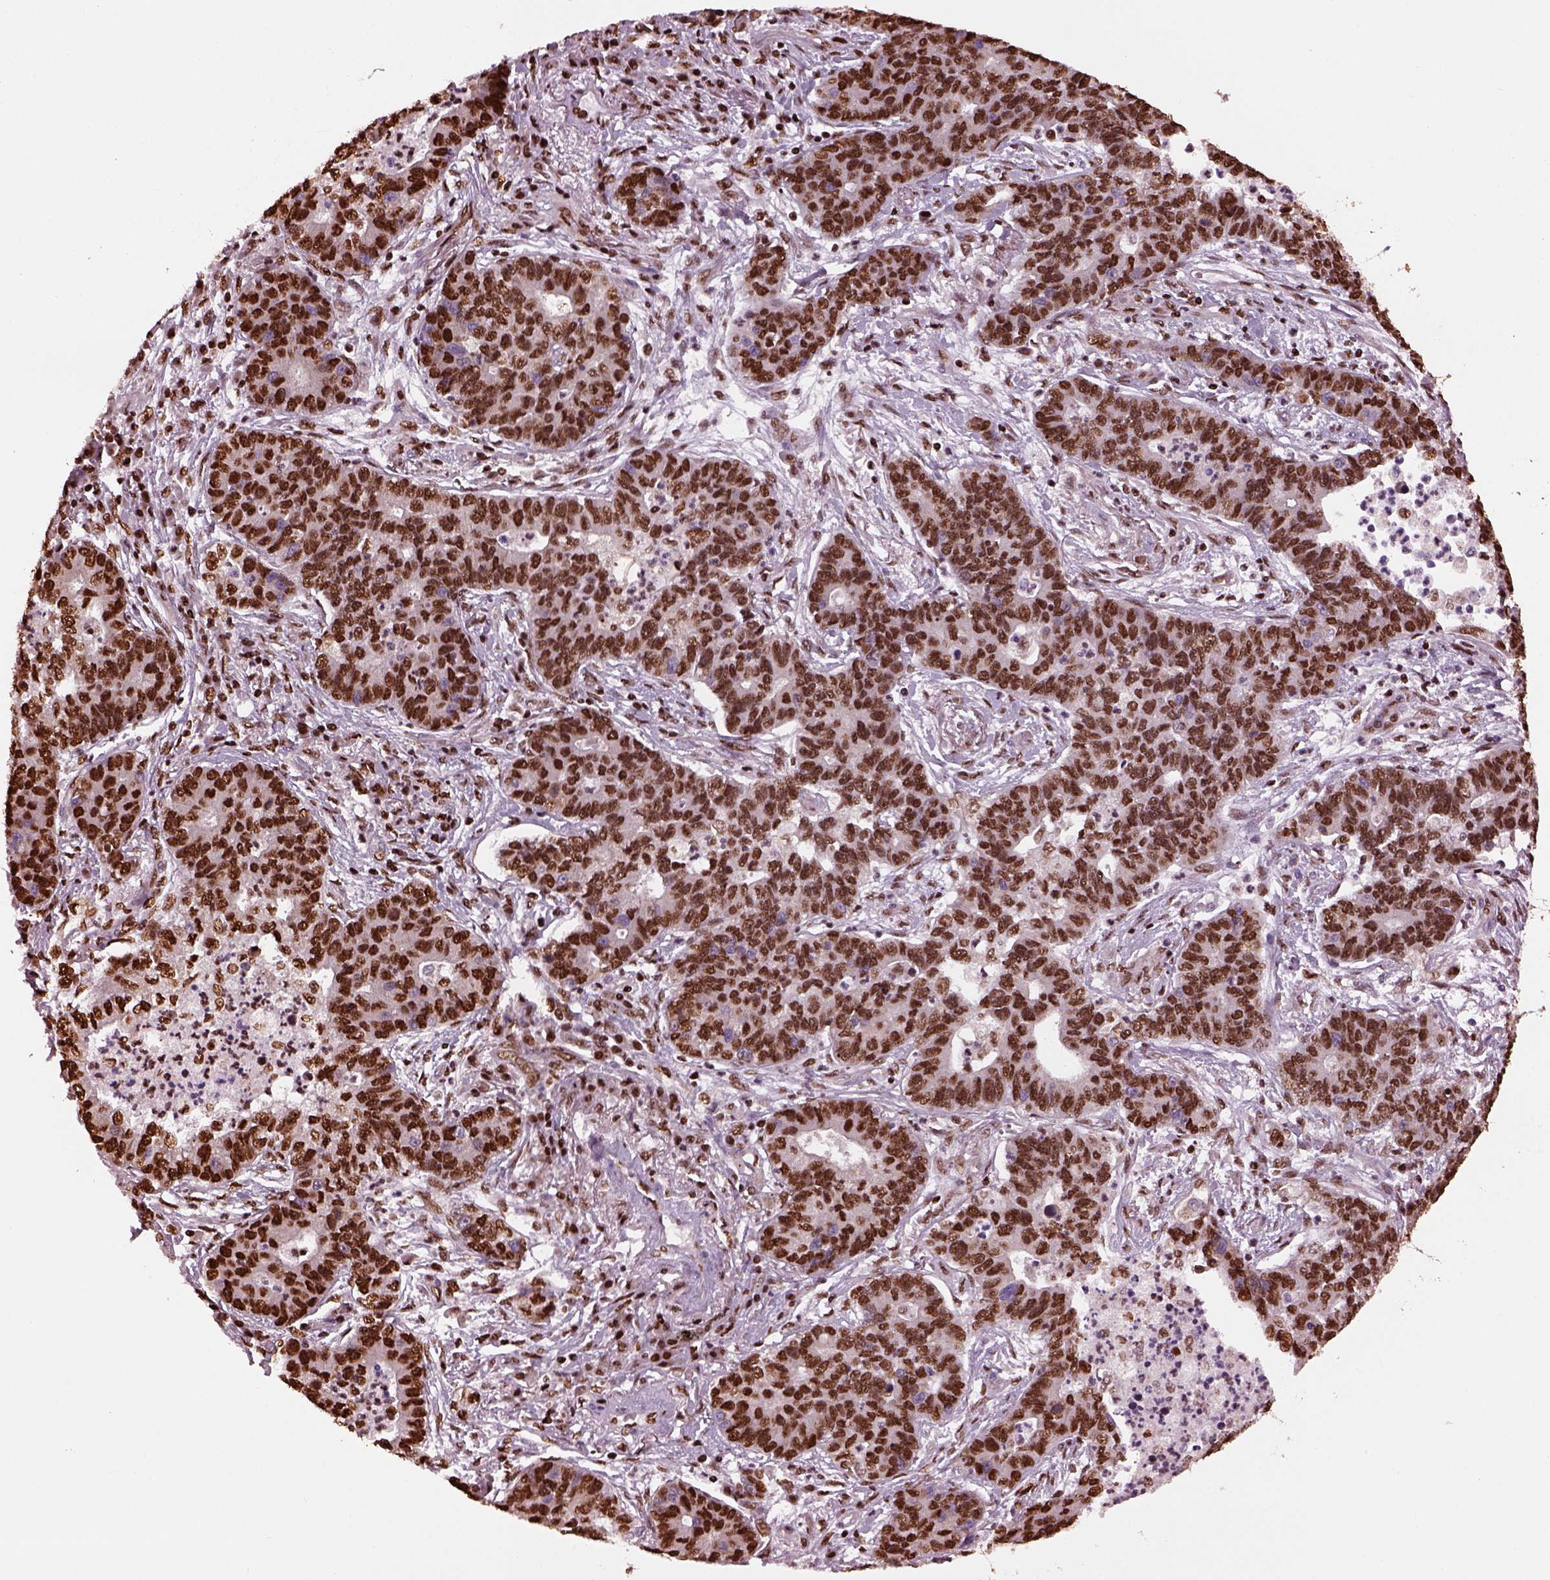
{"staining": {"intensity": "strong", "quantity": ">75%", "location": "nuclear"}, "tissue": "lung cancer", "cell_type": "Tumor cells", "image_type": "cancer", "snomed": [{"axis": "morphology", "description": "Adenocarcinoma, NOS"}, {"axis": "topography", "description": "Lung"}], "caption": "A histopathology image of adenocarcinoma (lung) stained for a protein exhibits strong nuclear brown staining in tumor cells.", "gene": "RUFY3", "patient": {"sex": "female", "age": 57}}